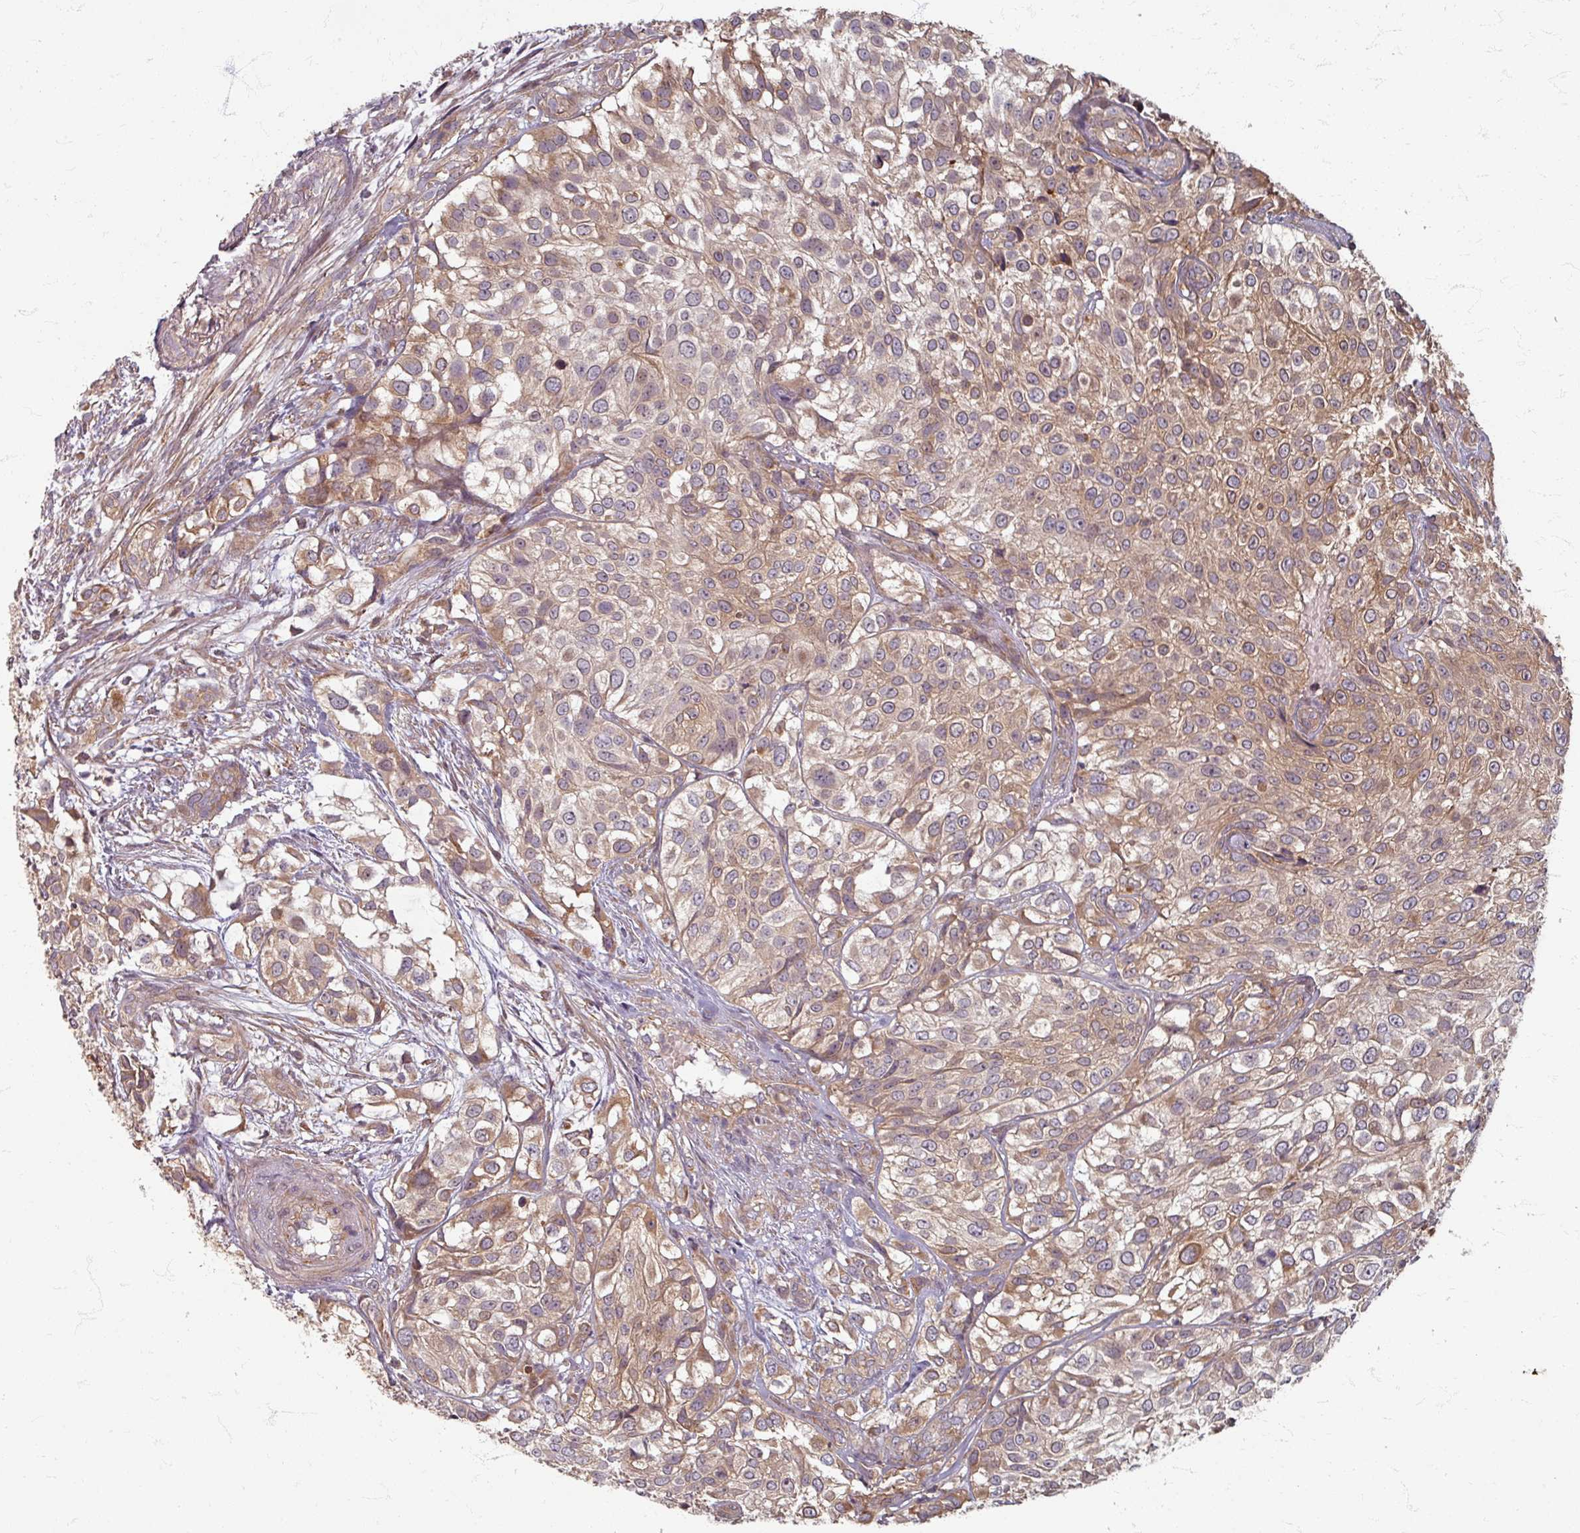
{"staining": {"intensity": "moderate", "quantity": ">75%", "location": "cytoplasmic/membranous"}, "tissue": "urothelial cancer", "cell_type": "Tumor cells", "image_type": "cancer", "snomed": [{"axis": "morphology", "description": "Urothelial carcinoma, High grade"}, {"axis": "topography", "description": "Urinary bladder"}], "caption": "Urothelial cancer tissue shows moderate cytoplasmic/membranous positivity in about >75% of tumor cells, visualized by immunohistochemistry.", "gene": "STAM", "patient": {"sex": "male", "age": 56}}